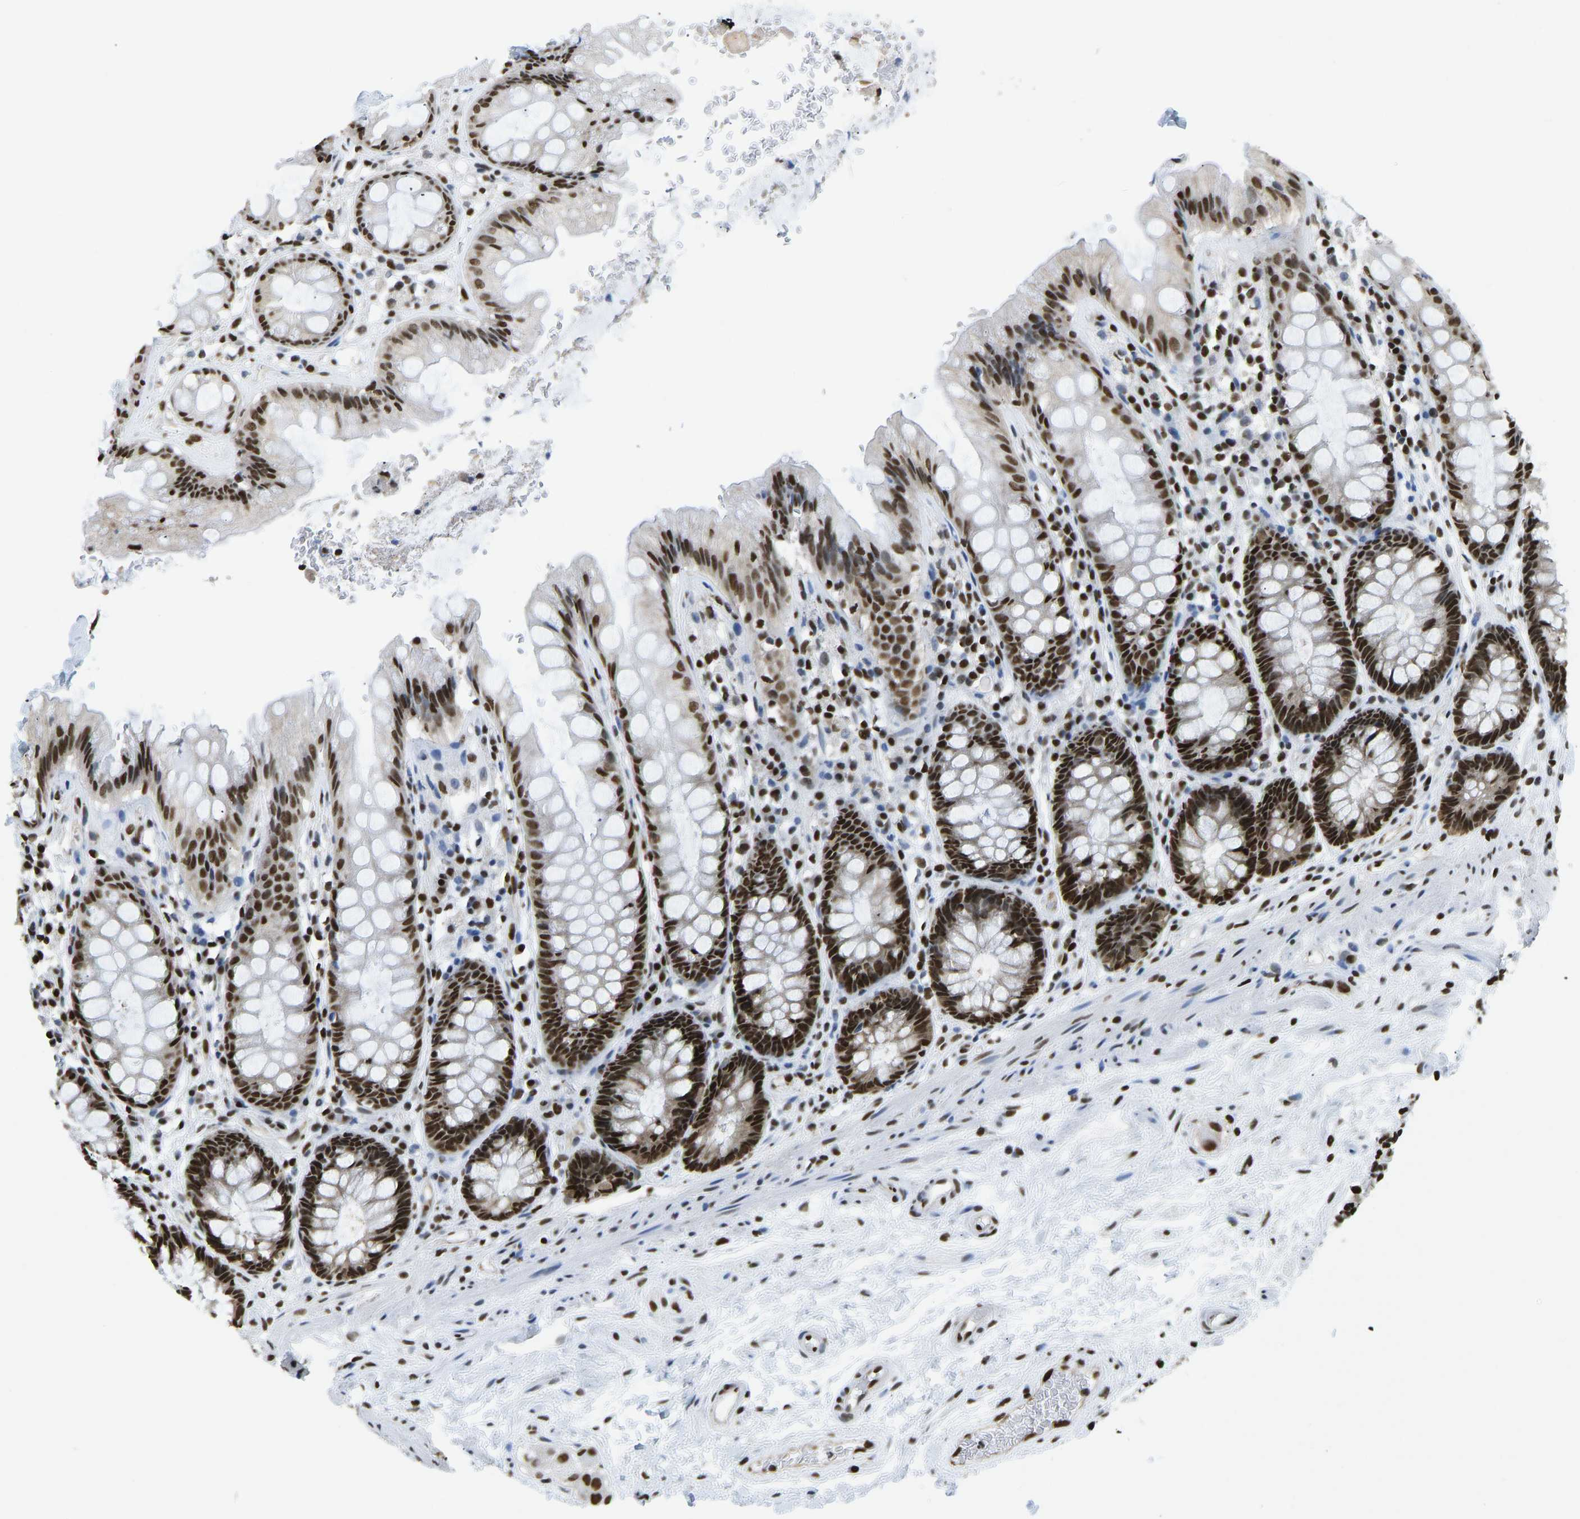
{"staining": {"intensity": "strong", "quantity": ">75%", "location": "nuclear"}, "tissue": "rectum", "cell_type": "Glandular cells", "image_type": "normal", "snomed": [{"axis": "morphology", "description": "Normal tissue, NOS"}, {"axis": "topography", "description": "Rectum"}], "caption": "IHC staining of unremarkable rectum, which reveals high levels of strong nuclear staining in approximately >75% of glandular cells indicating strong nuclear protein positivity. The staining was performed using DAB (brown) for protein detection and nuclei were counterstained in hematoxylin (blue).", "gene": "ZSCAN20", "patient": {"sex": "male", "age": 64}}